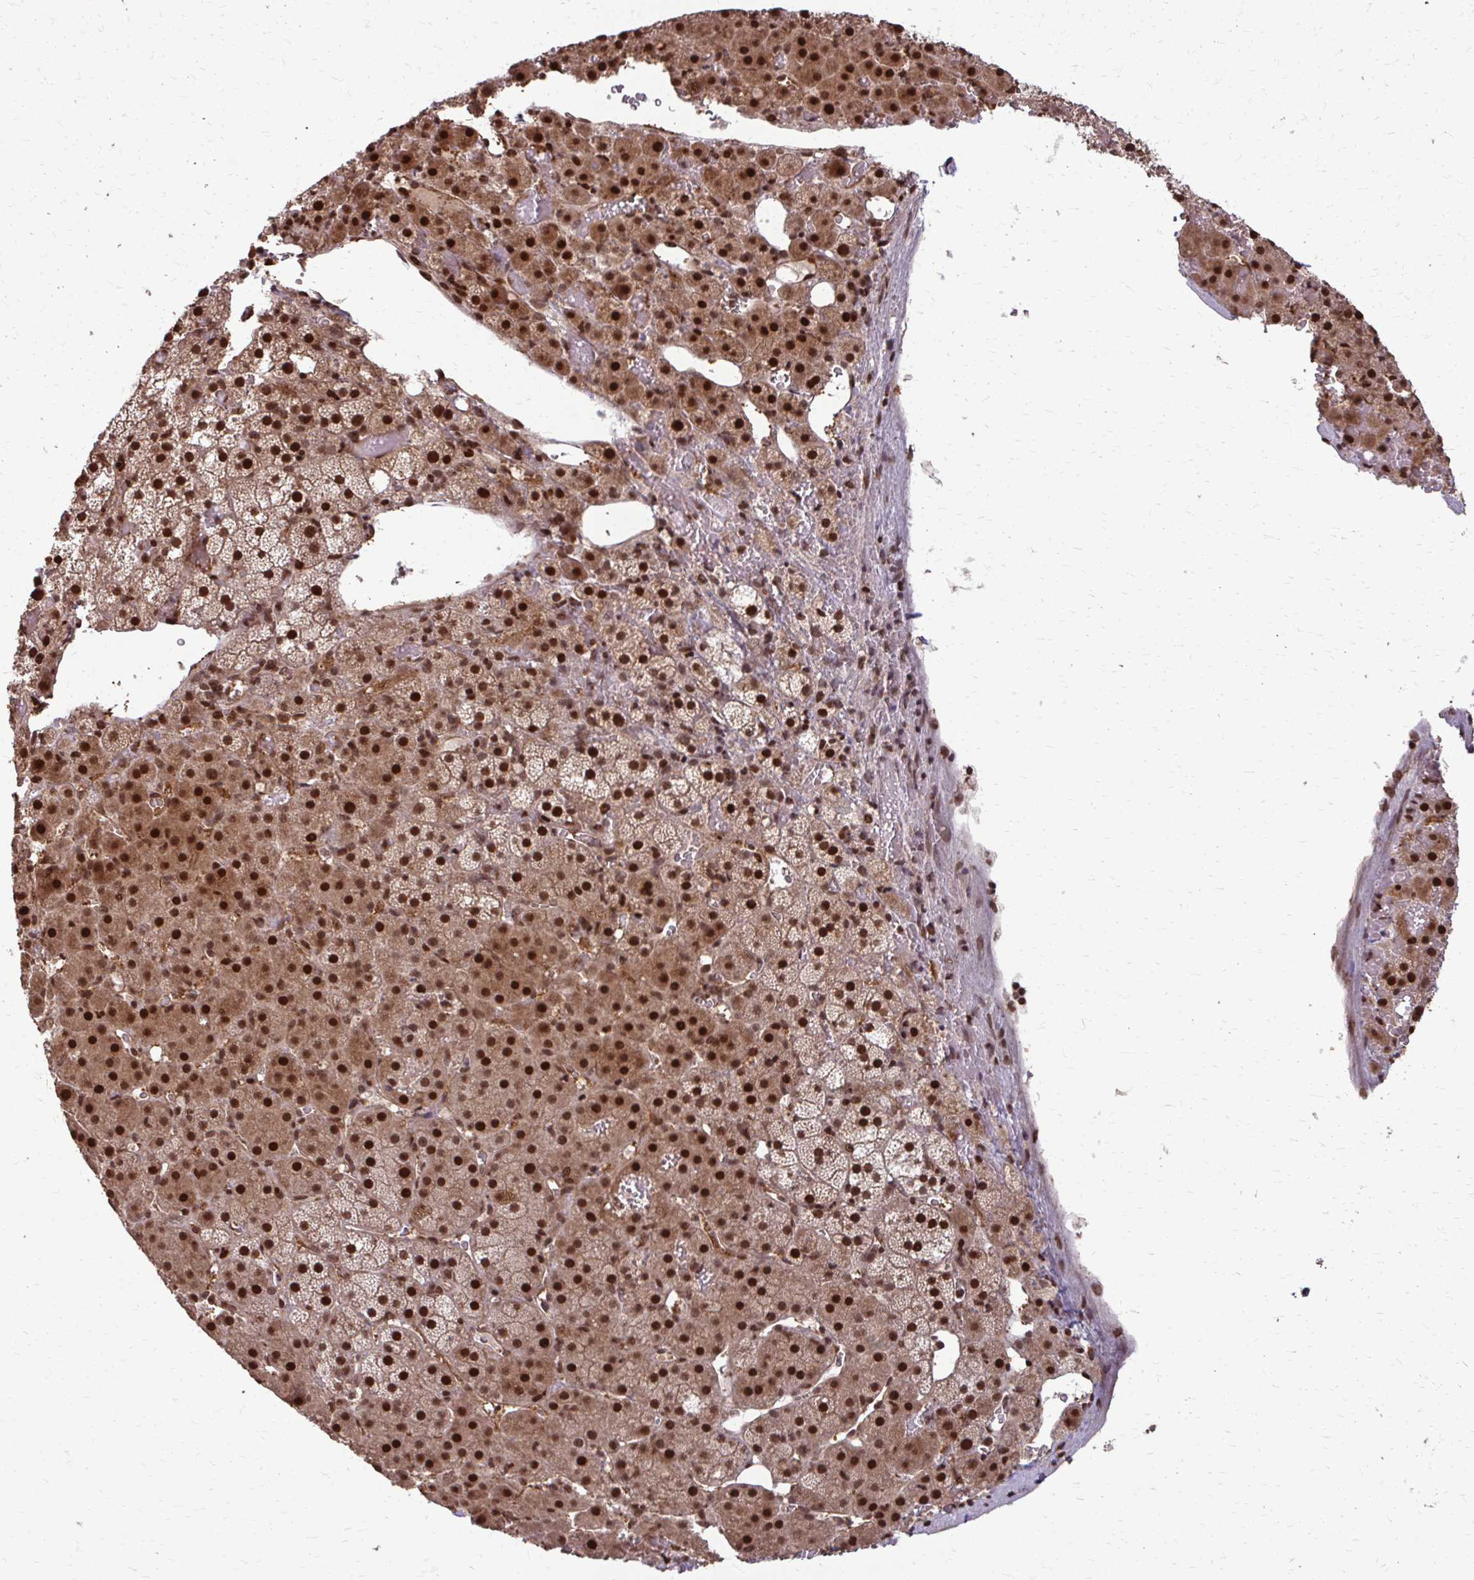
{"staining": {"intensity": "strong", "quantity": ">75%", "location": "cytoplasmic/membranous,nuclear"}, "tissue": "adrenal gland", "cell_type": "Glandular cells", "image_type": "normal", "snomed": [{"axis": "morphology", "description": "Normal tissue, NOS"}, {"axis": "topography", "description": "Adrenal gland"}], "caption": "Immunohistochemical staining of normal adrenal gland reveals strong cytoplasmic/membranous,nuclear protein expression in about >75% of glandular cells.", "gene": "SS18", "patient": {"sex": "male", "age": 53}}